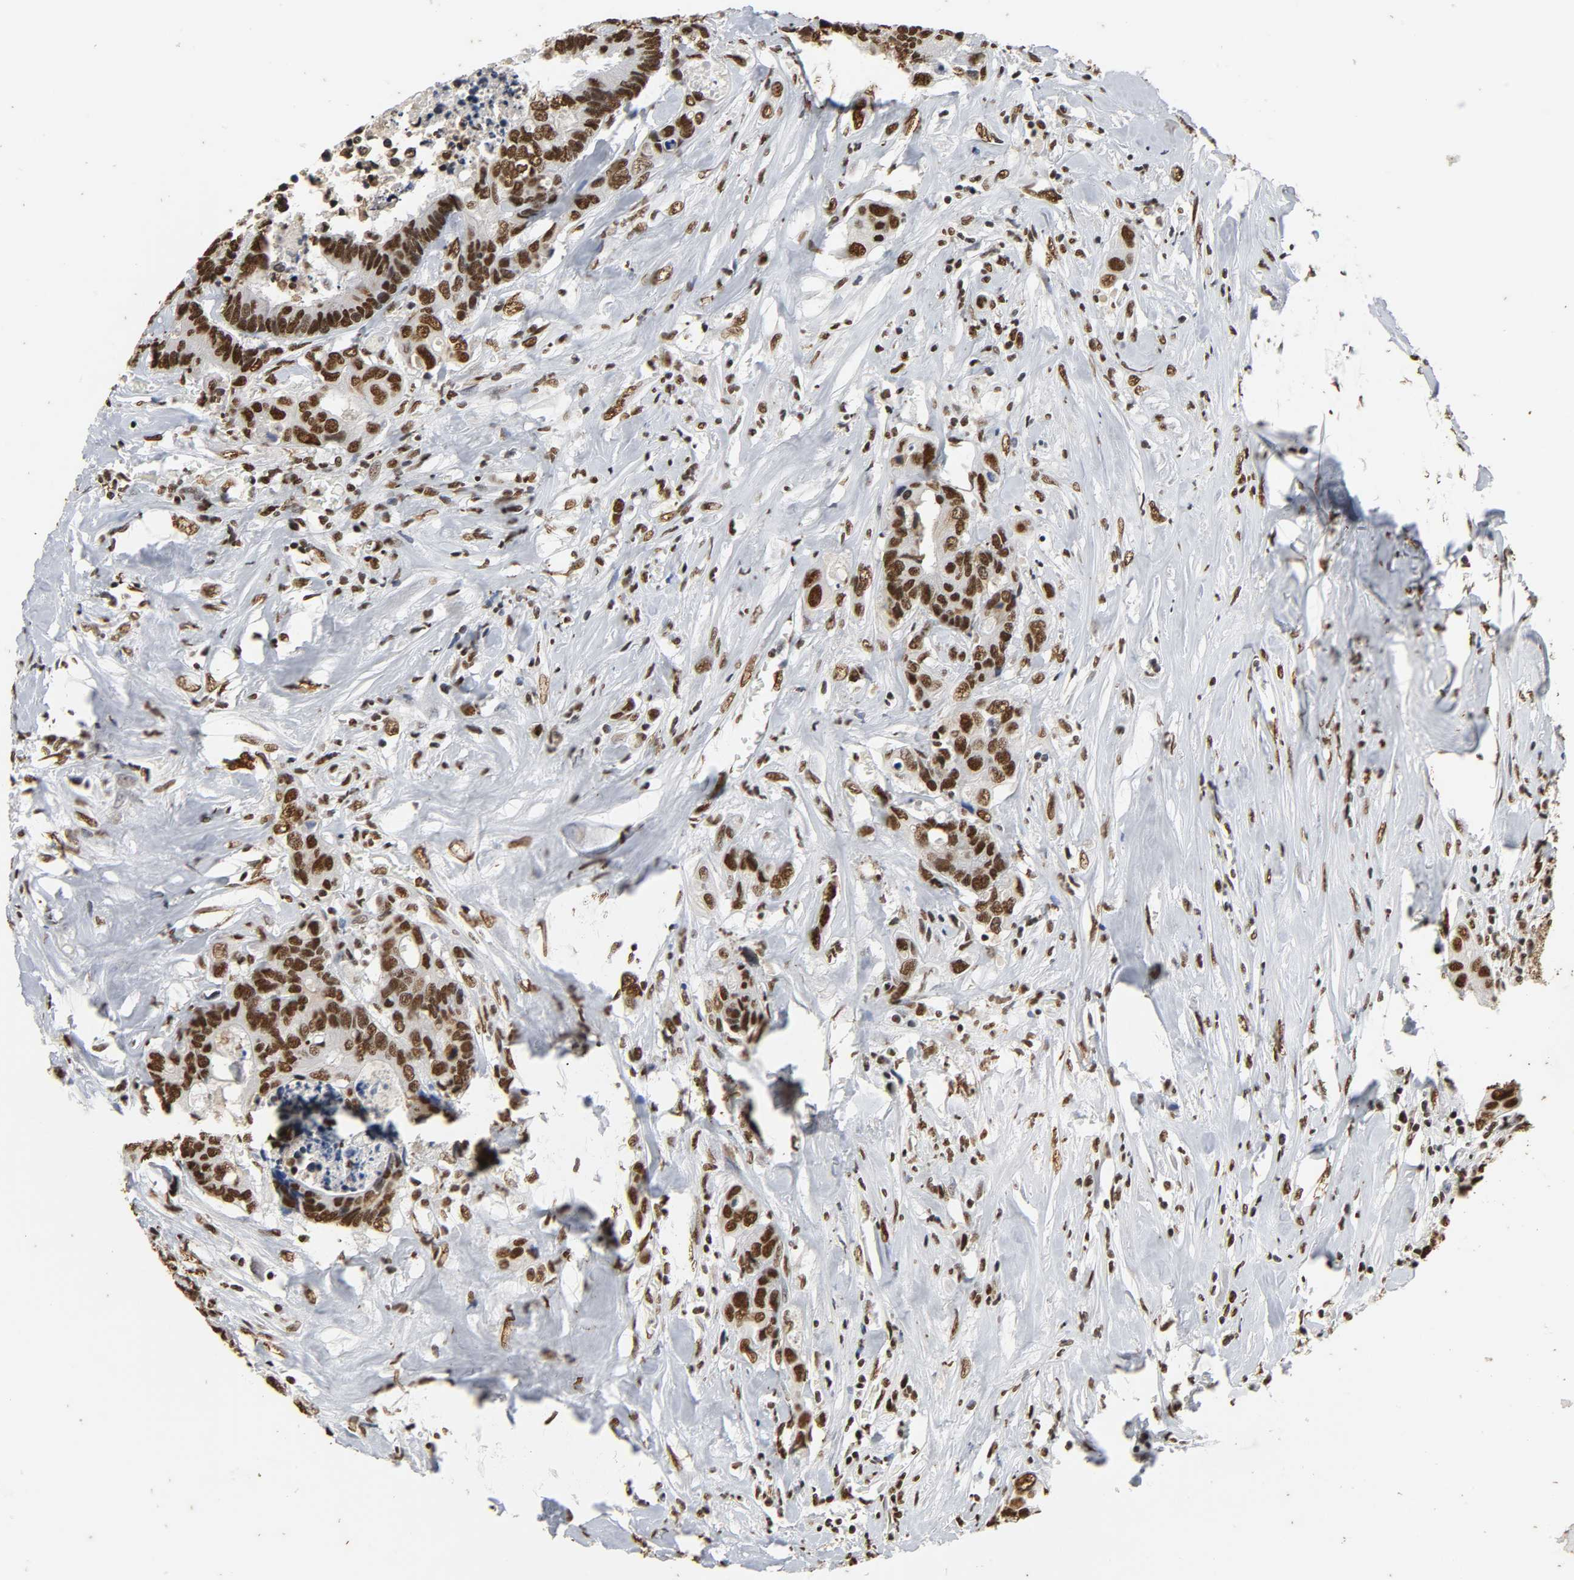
{"staining": {"intensity": "strong", "quantity": ">75%", "location": "nuclear"}, "tissue": "colorectal cancer", "cell_type": "Tumor cells", "image_type": "cancer", "snomed": [{"axis": "morphology", "description": "Adenocarcinoma, NOS"}, {"axis": "topography", "description": "Rectum"}], "caption": "High-magnification brightfield microscopy of colorectal cancer (adenocarcinoma) stained with DAB (3,3'-diaminobenzidine) (brown) and counterstained with hematoxylin (blue). tumor cells exhibit strong nuclear staining is present in about>75% of cells.", "gene": "HNRNPC", "patient": {"sex": "male", "age": 55}}